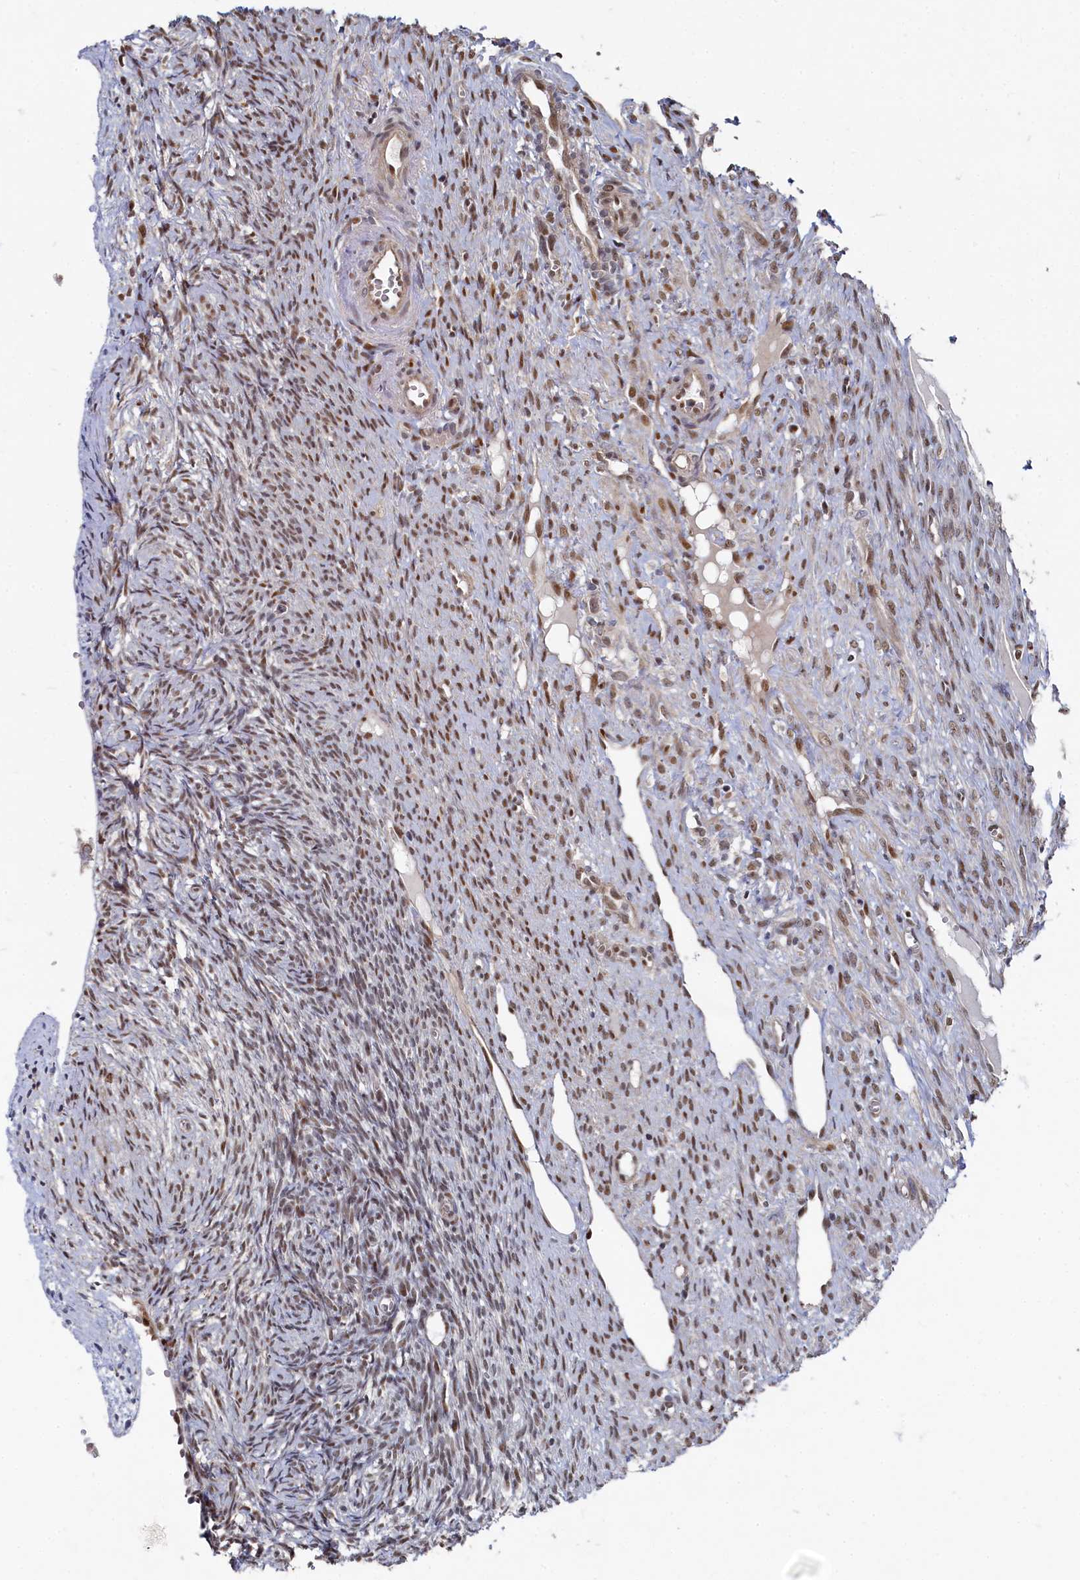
{"staining": {"intensity": "moderate", "quantity": "25%-75%", "location": "nuclear"}, "tissue": "ovary", "cell_type": "Ovarian stroma cells", "image_type": "normal", "snomed": [{"axis": "morphology", "description": "Normal tissue, NOS"}, {"axis": "topography", "description": "Ovary"}], "caption": "A high-resolution image shows immunohistochemistry (IHC) staining of unremarkable ovary, which displays moderate nuclear staining in approximately 25%-75% of ovarian stroma cells.", "gene": "BUB3", "patient": {"sex": "female", "age": 51}}